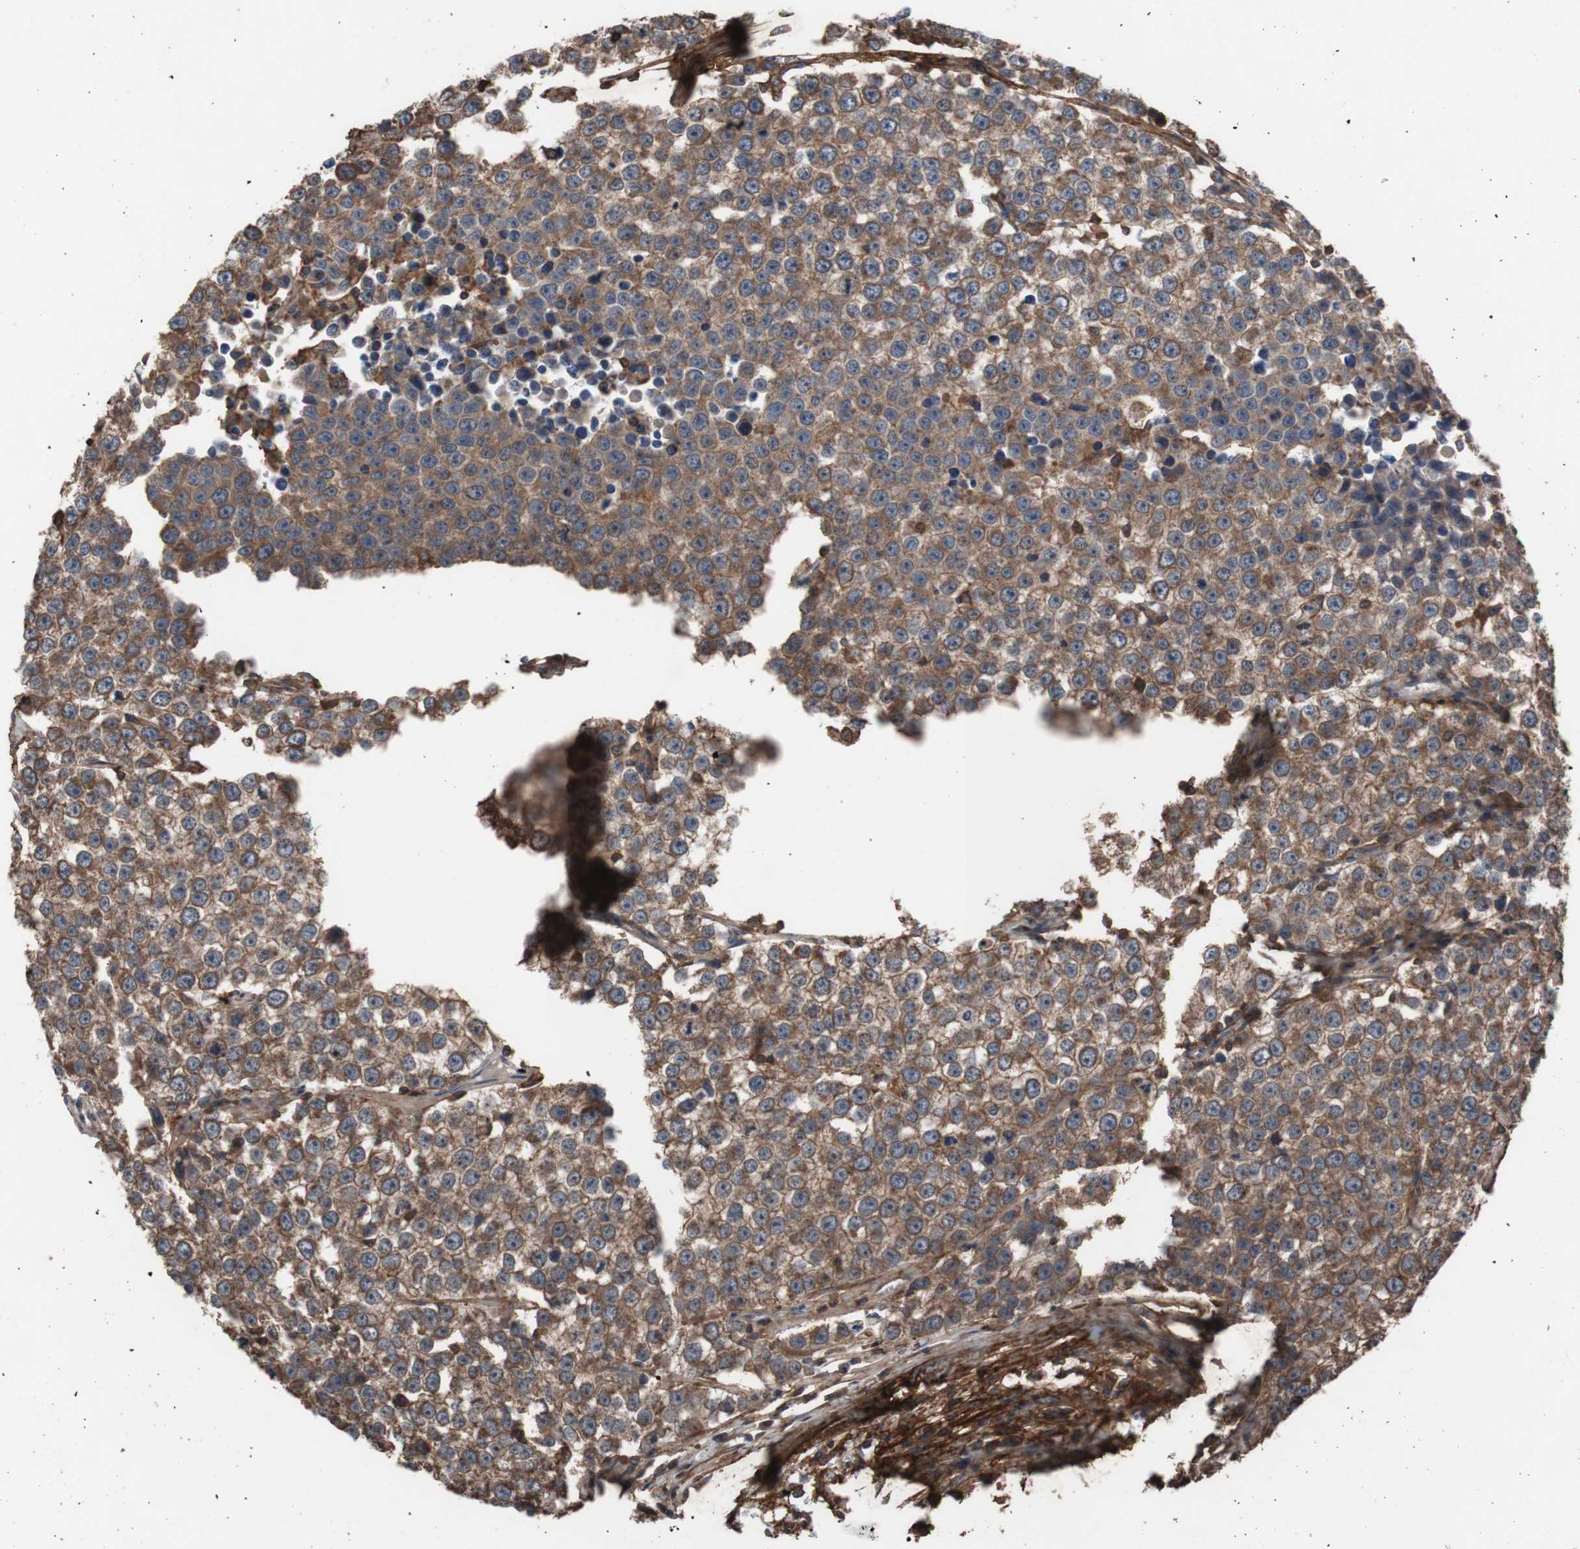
{"staining": {"intensity": "moderate", "quantity": ">75%", "location": "cytoplasmic/membranous"}, "tissue": "testis cancer", "cell_type": "Tumor cells", "image_type": "cancer", "snomed": [{"axis": "morphology", "description": "Seminoma, NOS"}, {"axis": "morphology", "description": "Carcinoma, Embryonal, NOS"}, {"axis": "topography", "description": "Testis"}], "caption": "Immunohistochemical staining of testis cancer shows medium levels of moderate cytoplasmic/membranous protein staining in approximately >75% of tumor cells.", "gene": "COL6A2", "patient": {"sex": "male", "age": 52}}